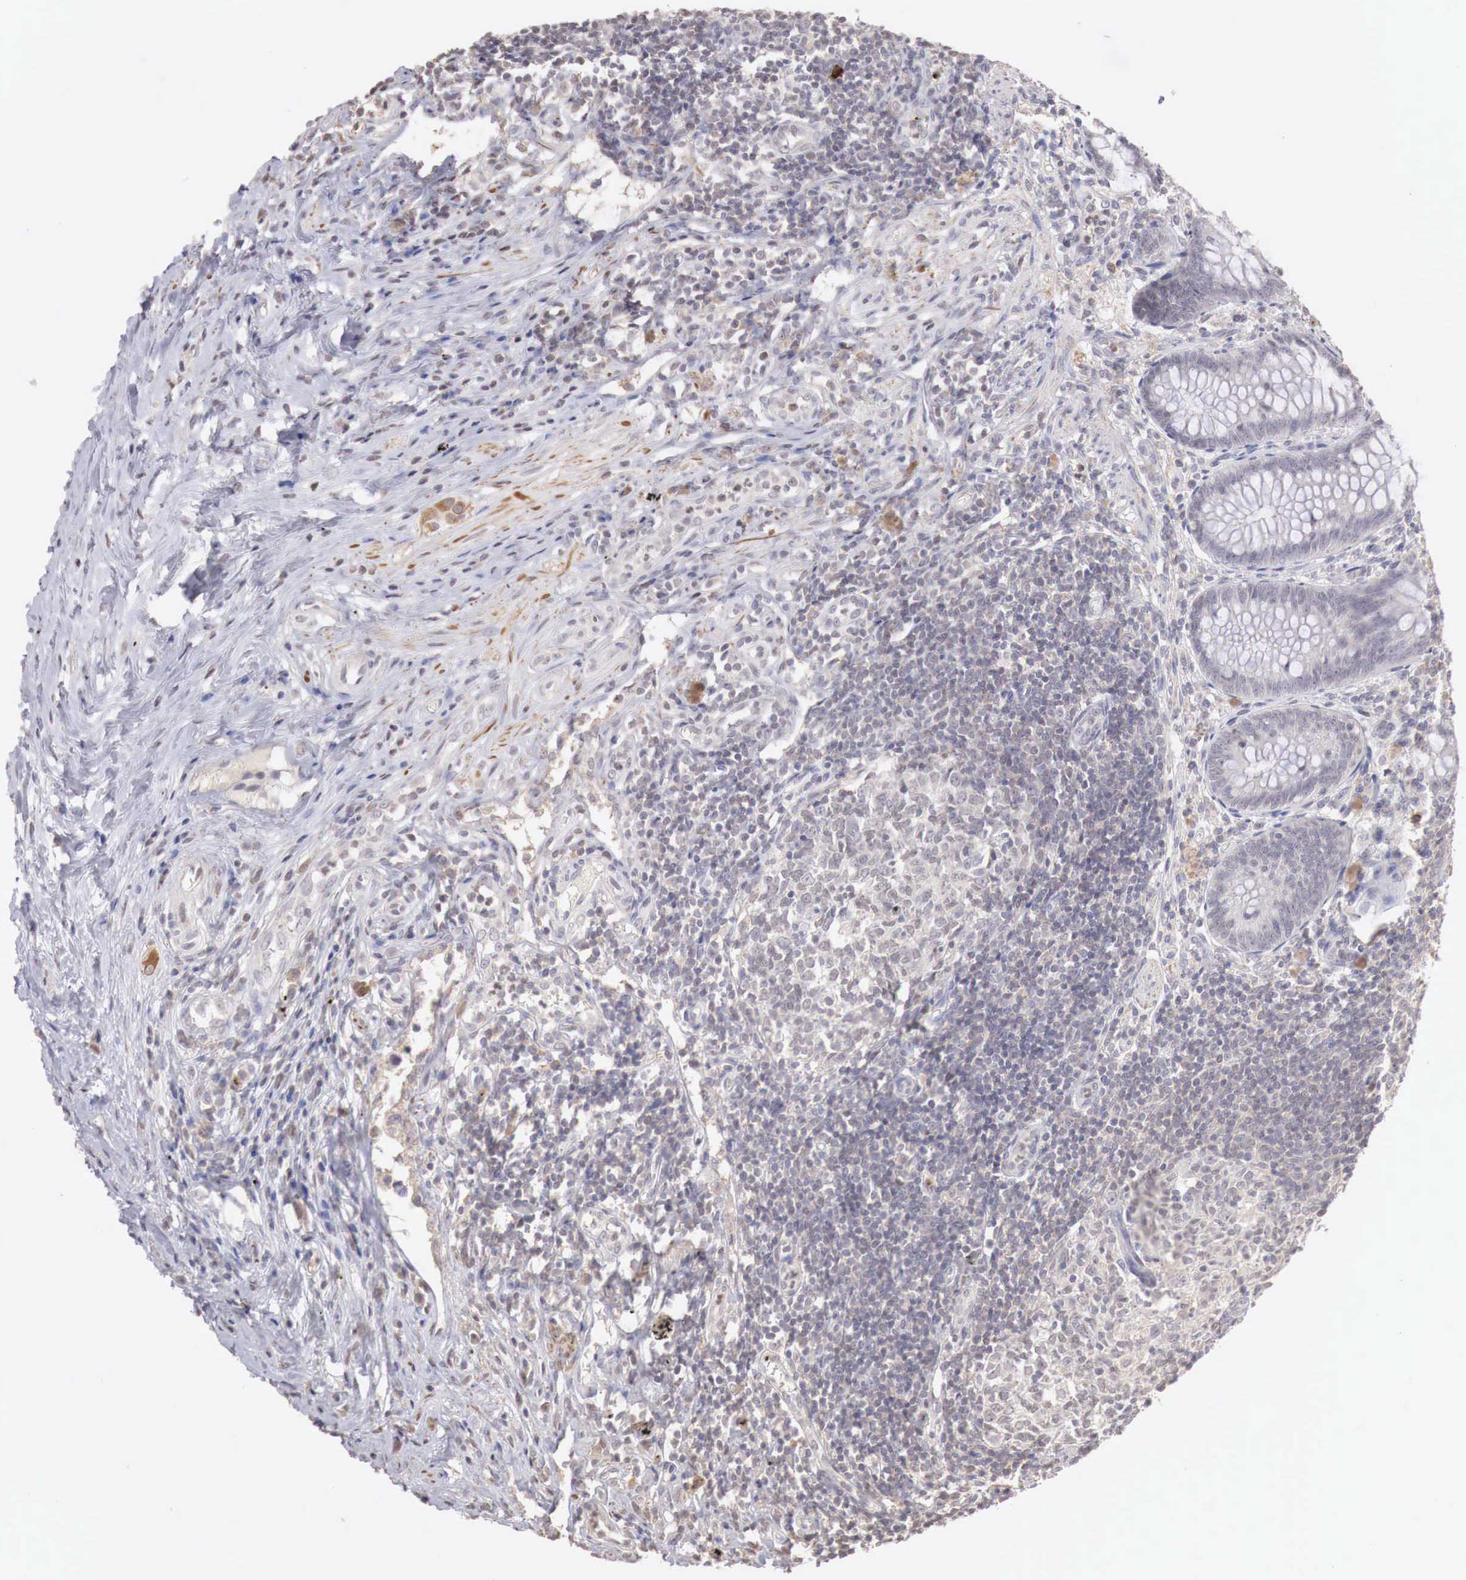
{"staining": {"intensity": "negative", "quantity": "none", "location": "none"}, "tissue": "appendix", "cell_type": "Glandular cells", "image_type": "normal", "snomed": [{"axis": "morphology", "description": "Normal tissue, NOS"}, {"axis": "topography", "description": "Appendix"}], "caption": "IHC micrograph of benign appendix stained for a protein (brown), which shows no expression in glandular cells.", "gene": "TBC1D9", "patient": {"sex": "female", "age": 34}}